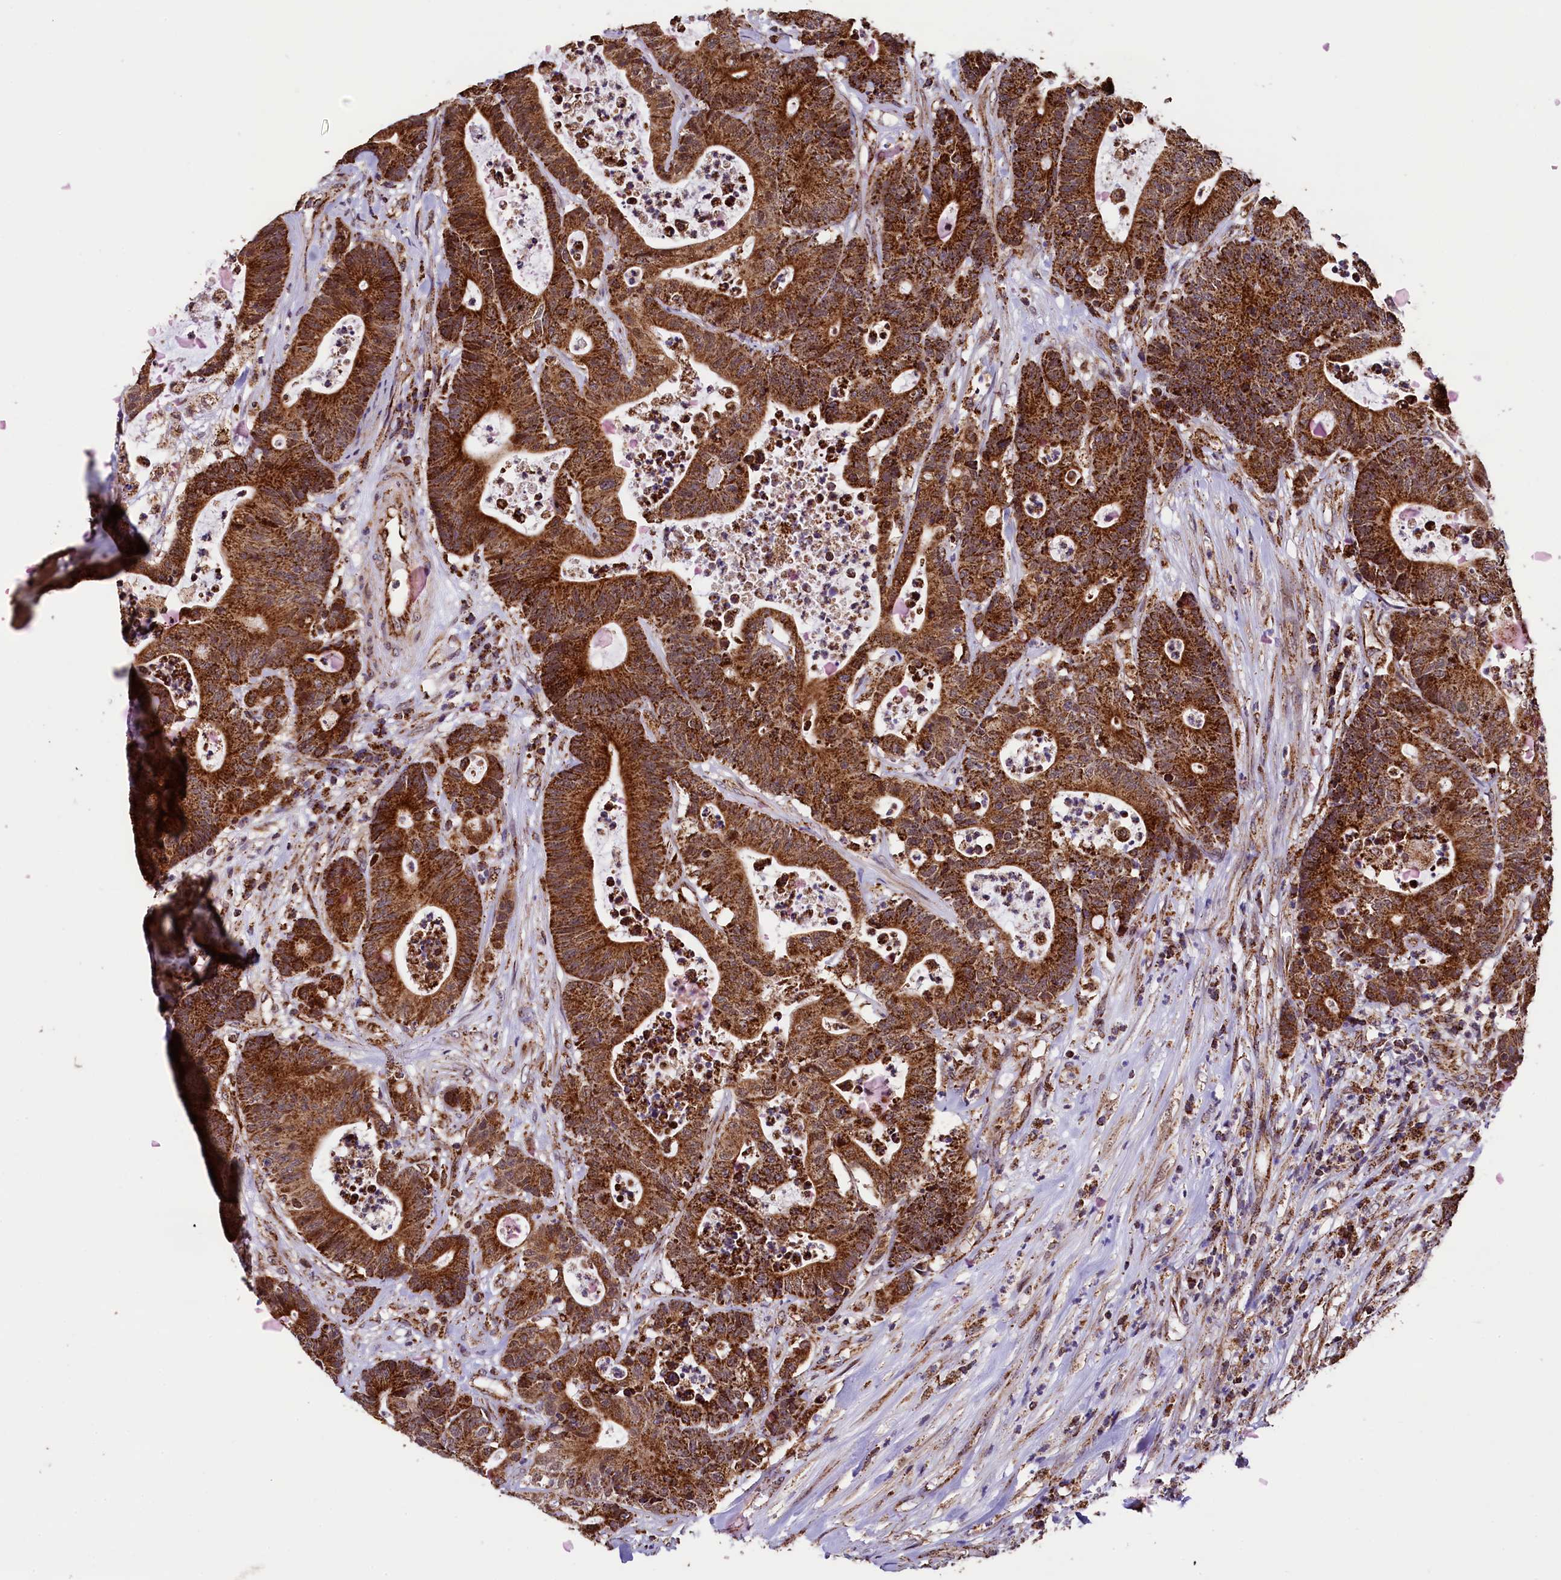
{"staining": {"intensity": "strong", "quantity": ">75%", "location": "cytoplasmic/membranous"}, "tissue": "colorectal cancer", "cell_type": "Tumor cells", "image_type": "cancer", "snomed": [{"axis": "morphology", "description": "Adenocarcinoma, NOS"}, {"axis": "topography", "description": "Colon"}], "caption": "DAB immunohistochemical staining of colorectal cancer (adenocarcinoma) displays strong cytoplasmic/membranous protein positivity in about >75% of tumor cells.", "gene": "KLC2", "patient": {"sex": "female", "age": 84}}